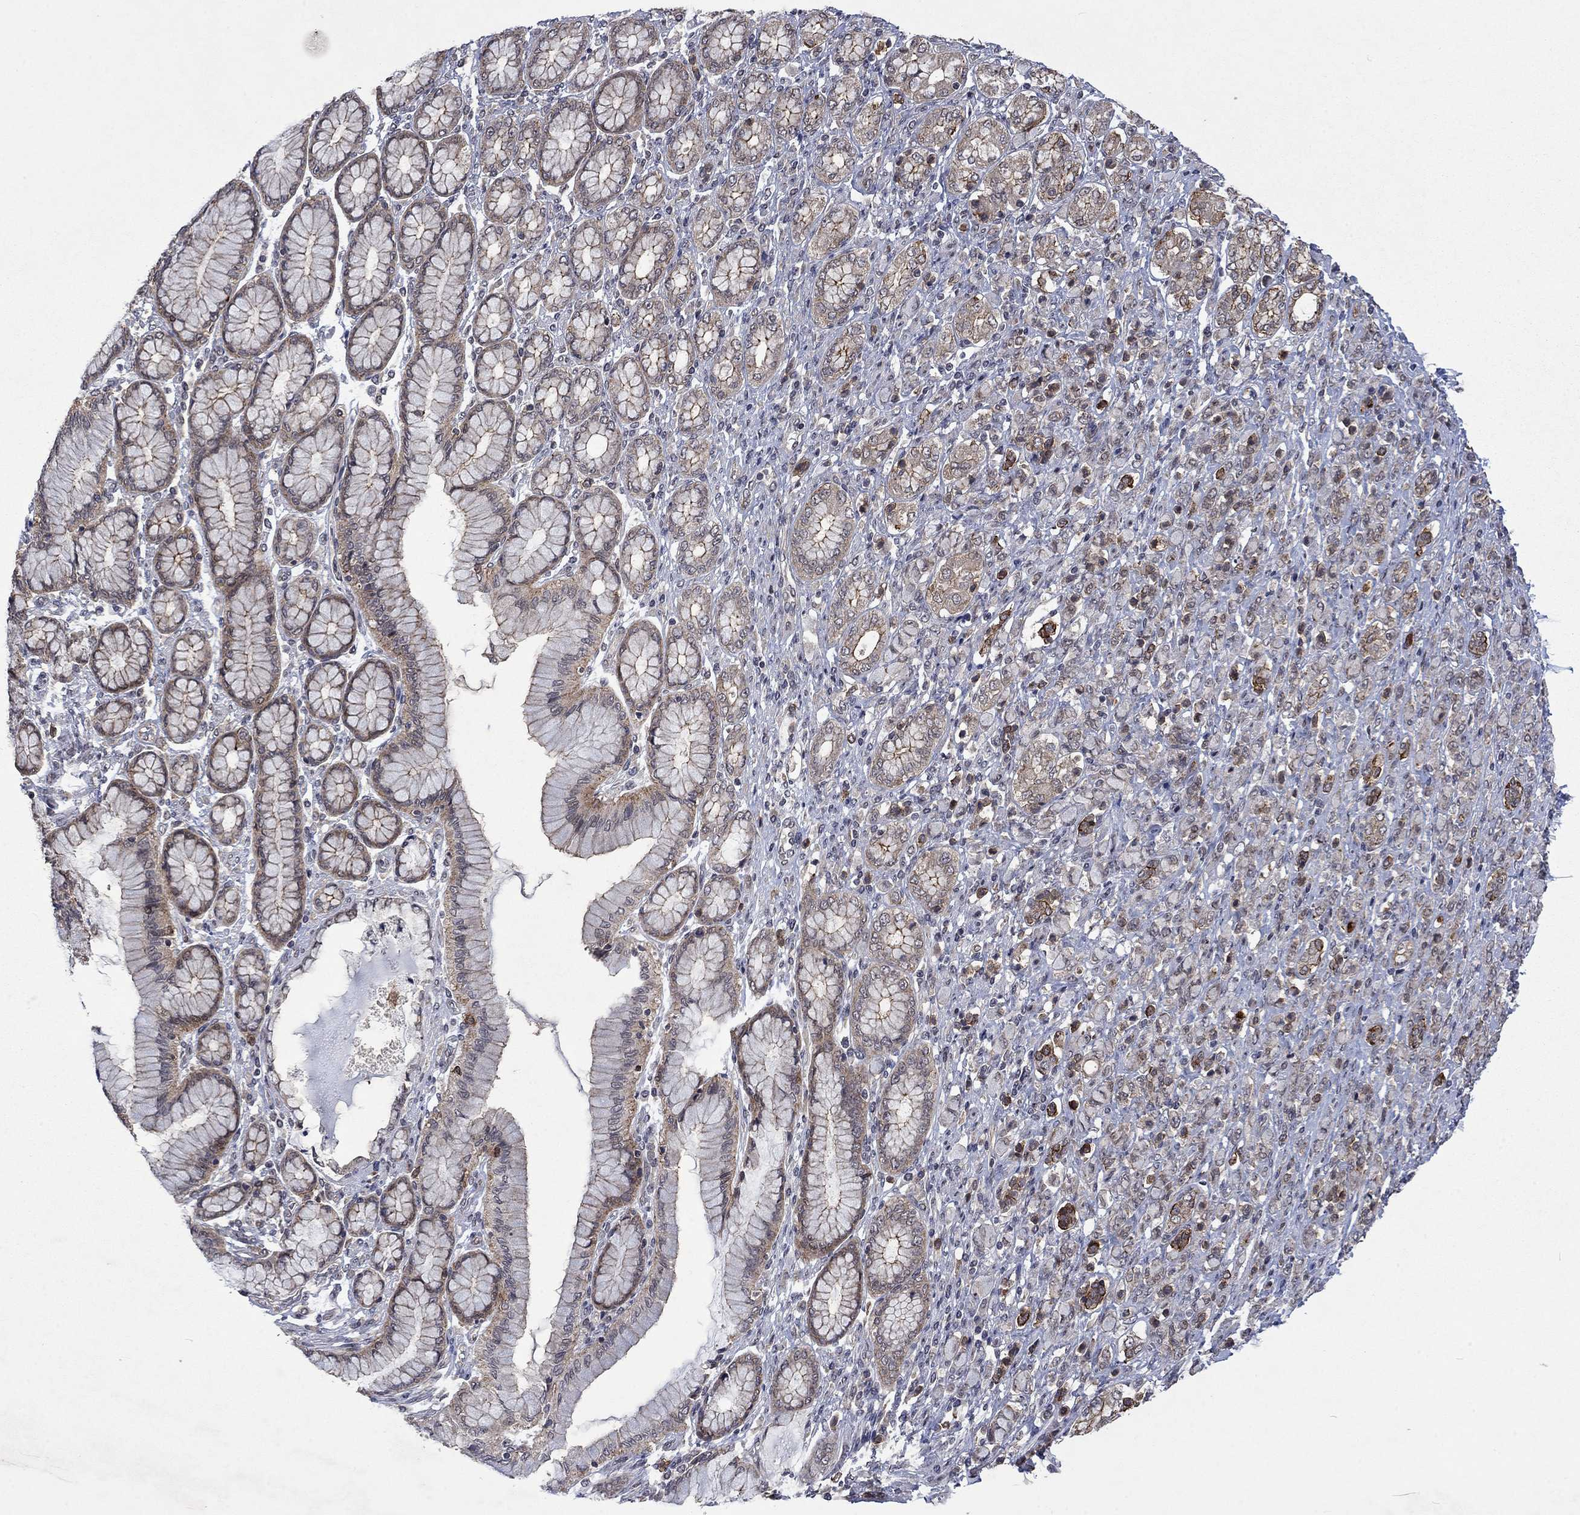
{"staining": {"intensity": "negative", "quantity": "none", "location": "none"}, "tissue": "stomach cancer", "cell_type": "Tumor cells", "image_type": "cancer", "snomed": [{"axis": "morphology", "description": "Normal tissue, NOS"}, {"axis": "morphology", "description": "Adenocarcinoma, NOS"}, {"axis": "topography", "description": "Stomach"}], "caption": "DAB immunohistochemical staining of stomach cancer displays no significant positivity in tumor cells.", "gene": "PPP1R9A", "patient": {"sex": "female", "age": 79}}